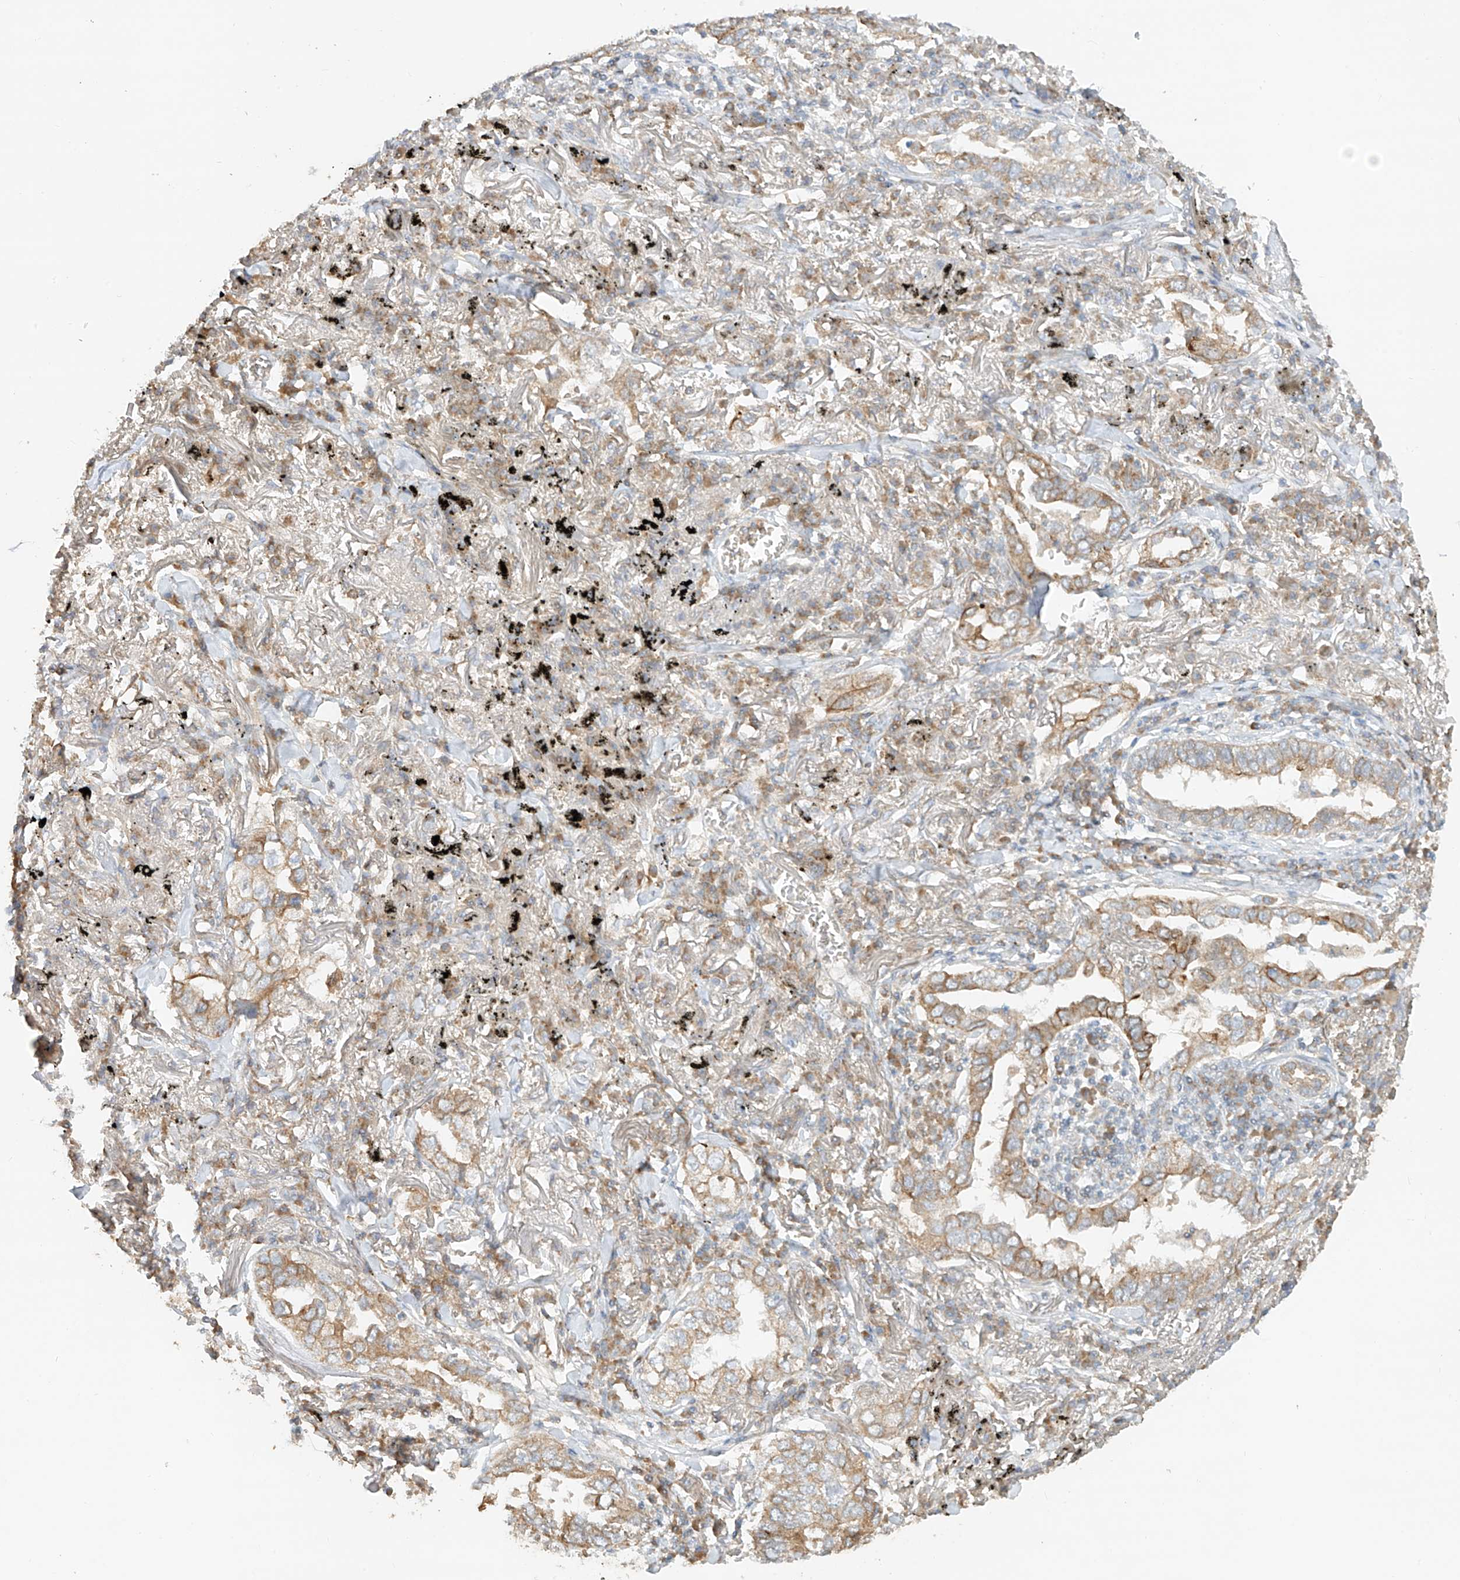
{"staining": {"intensity": "weak", "quantity": "25%-75%", "location": "cytoplasmic/membranous"}, "tissue": "lung cancer", "cell_type": "Tumor cells", "image_type": "cancer", "snomed": [{"axis": "morphology", "description": "Adenocarcinoma, NOS"}, {"axis": "topography", "description": "Lung"}], "caption": "Immunohistochemistry (IHC) photomicrograph of human lung cancer (adenocarcinoma) stained for a protein (brown), which displays low levels of weak cytoplasmic/membranous expression in approximately 25%-75% of tumor cells.", "gene": "KPNA7", "patient": {"sex": "male", "age": 65}}